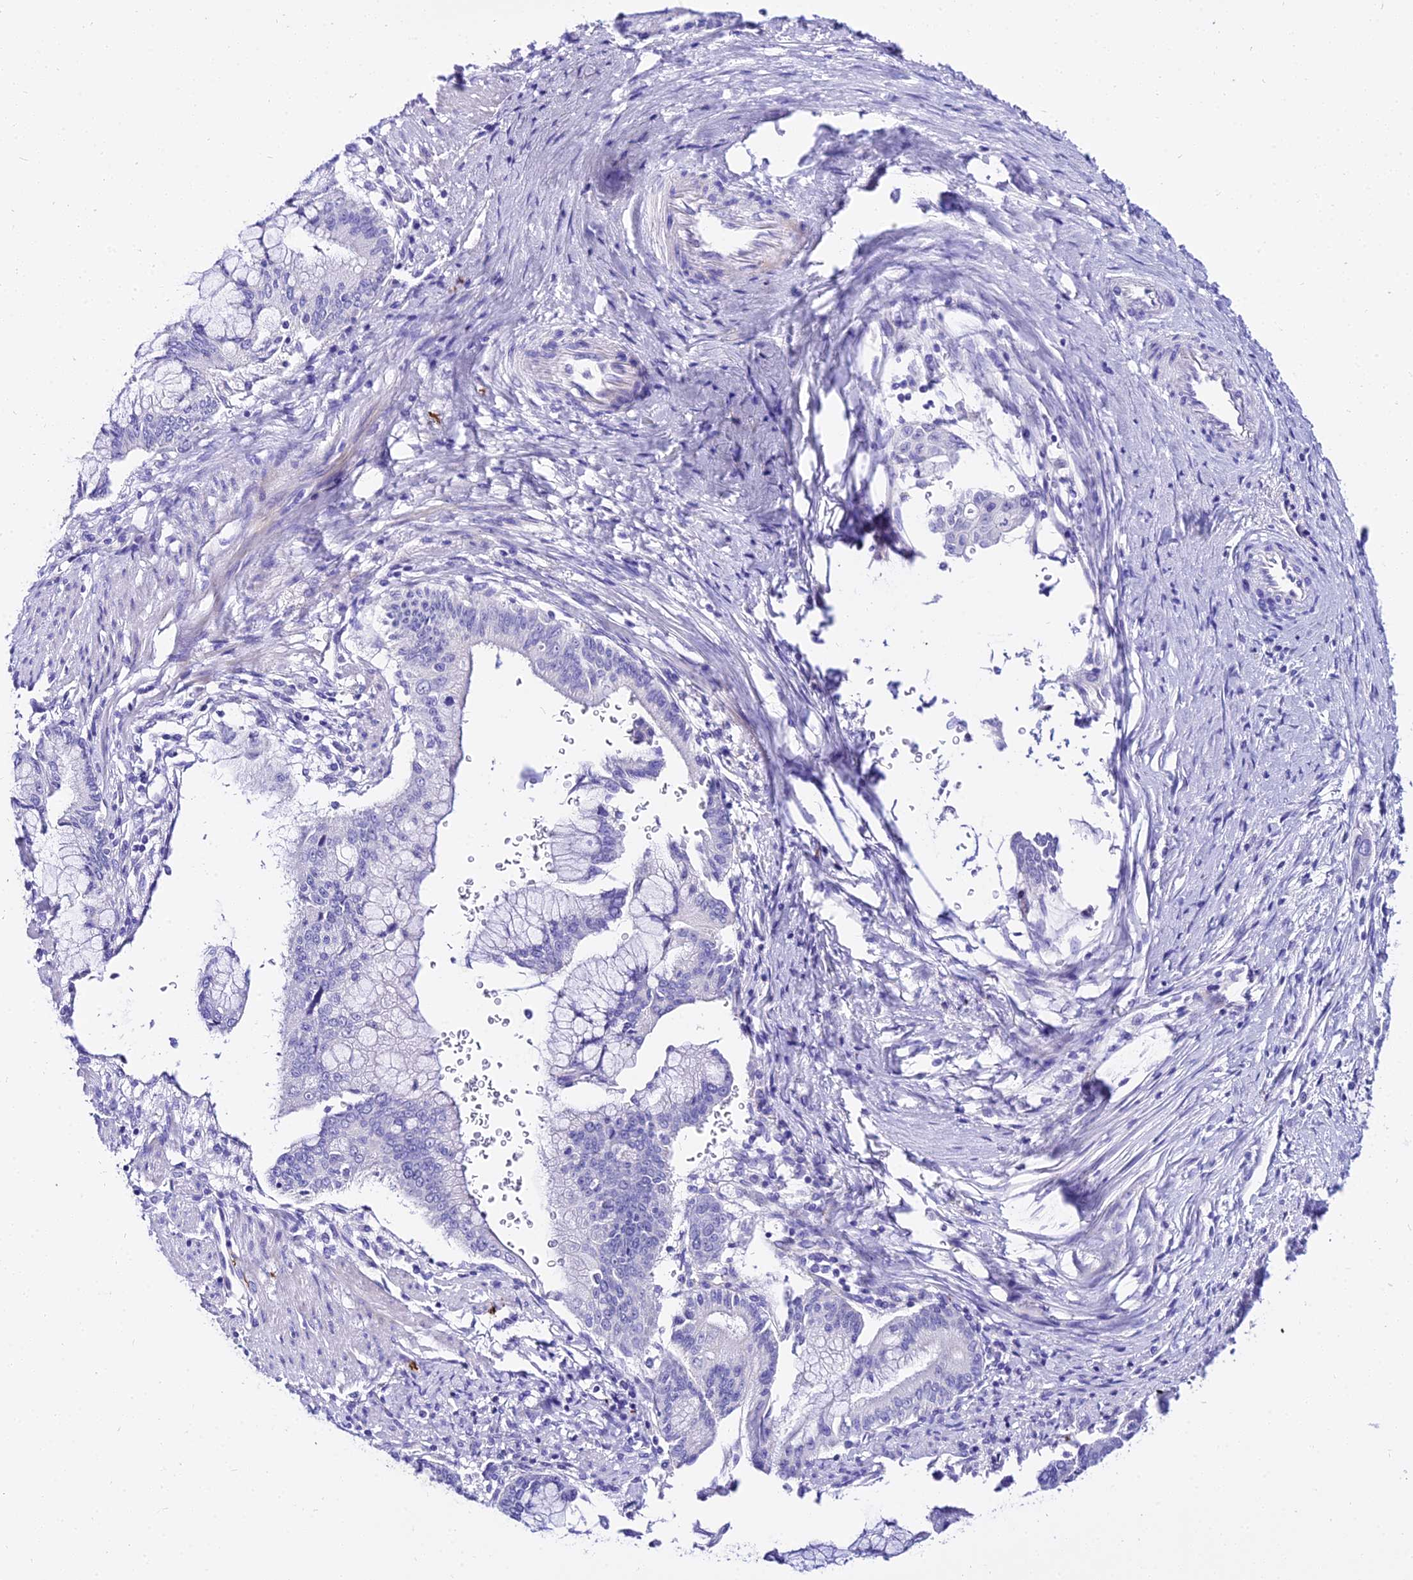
{"staining": {"intensity": "negative", "quantity": "none", "location": "none"}, "tissue": "pancreatic cancer", "cell_type": "Tumor cells", "image_type": "cancer", "snomed": [{"axis": "morphology", "description": "Adenocarcinoma, NOS"}, {"axis": "topography", "description": "Pancreas"}], "caption": "Adenocarcinoma (pancreatic) stained for a protein using immunohistochemistry shows no positivity tumor cells.", "gene": "DEFB106A", "patient": {"sex": "male", "age": 46}}